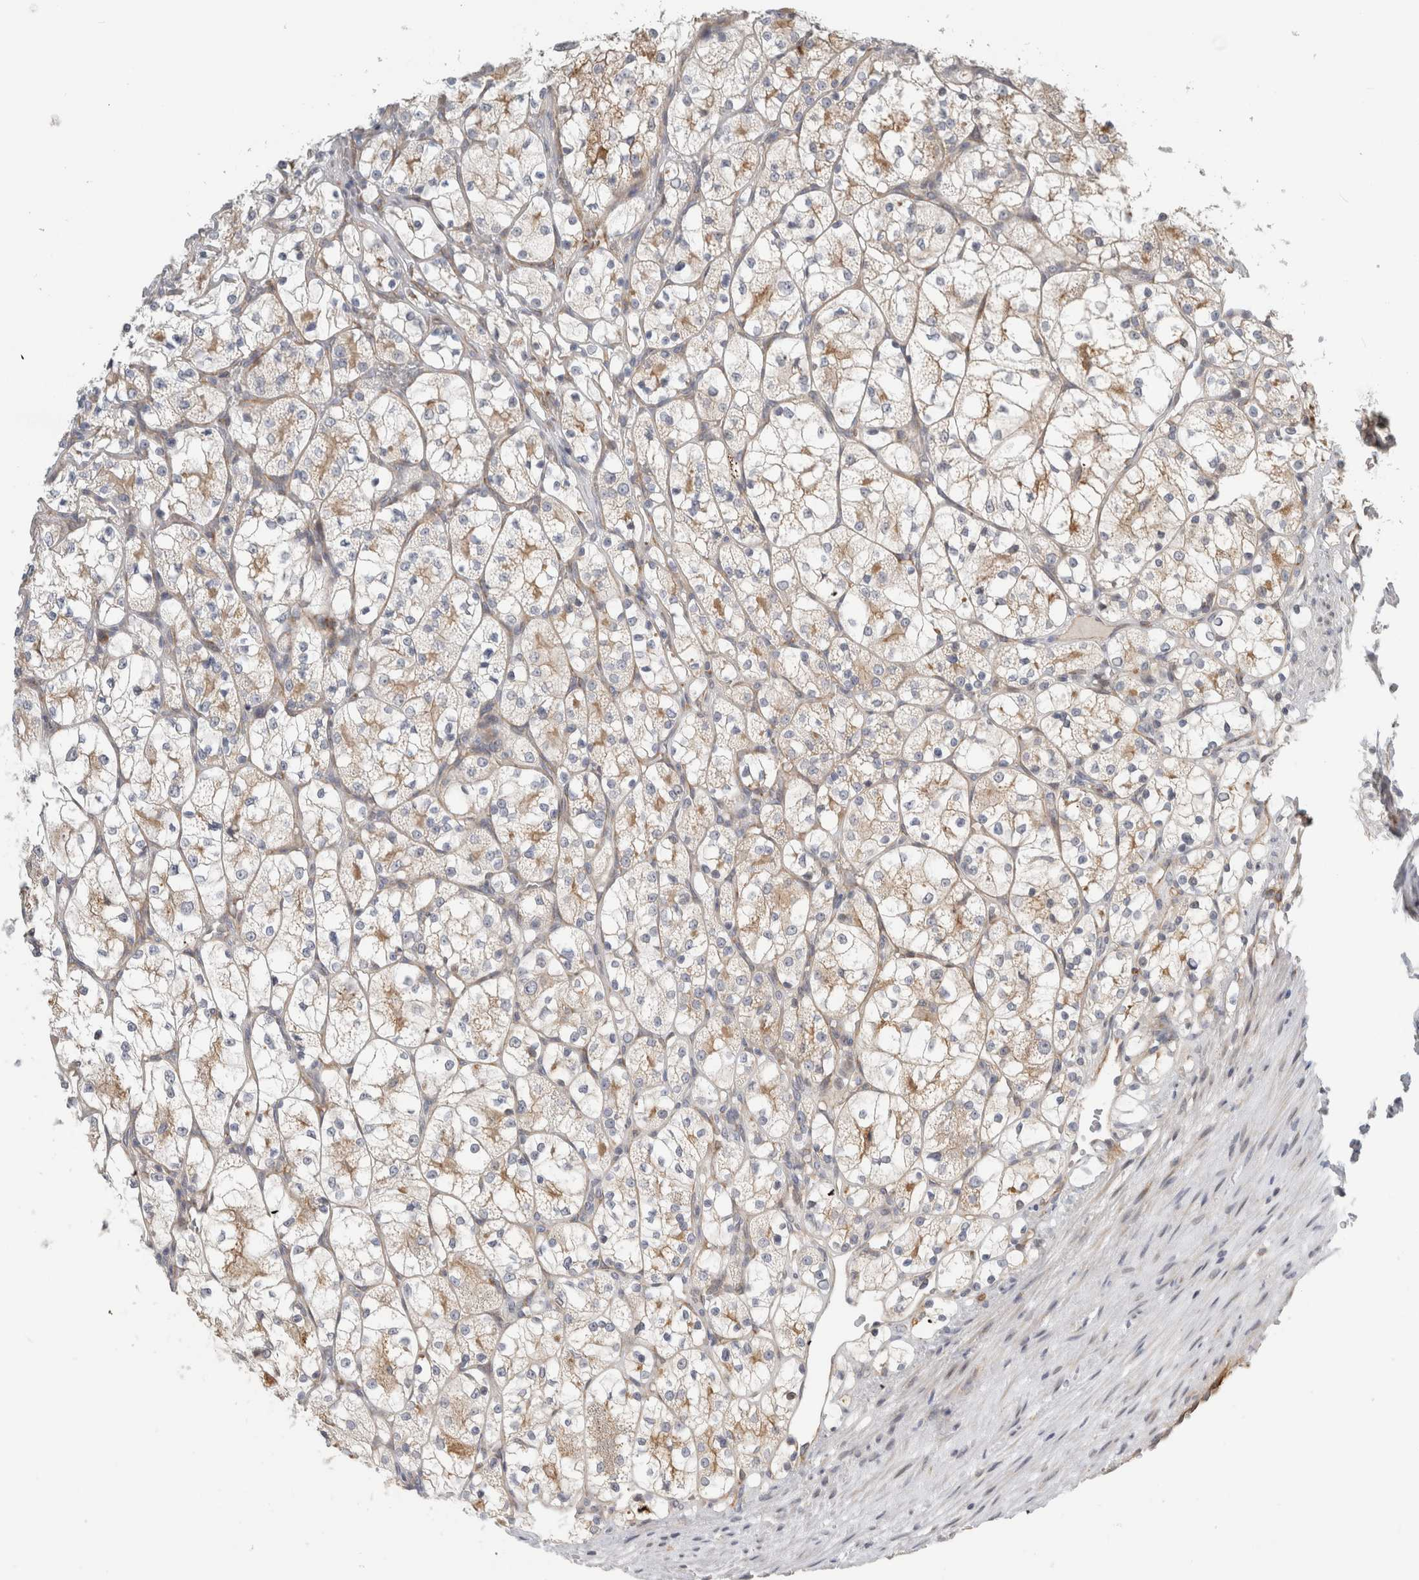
{"staining": {"intensity": "weak", "quantity": "<25%", "location": "cytoplasmic/membranous"}, "tissue": "renal cancer", "cell_type": "Tumor cells", "image_type": "cancer", "snomed": [{"axis": "morphology", "description": "Adenocarcinoma, NOS"}, {"axis": "topography", "description": "Kidney"}], "caption": "The image demonstrates no significant staining in tumor cells of adenocarcinoma (renal).", "gene": "KPNA5", "patient": {"sex": "female", "age": 69}}